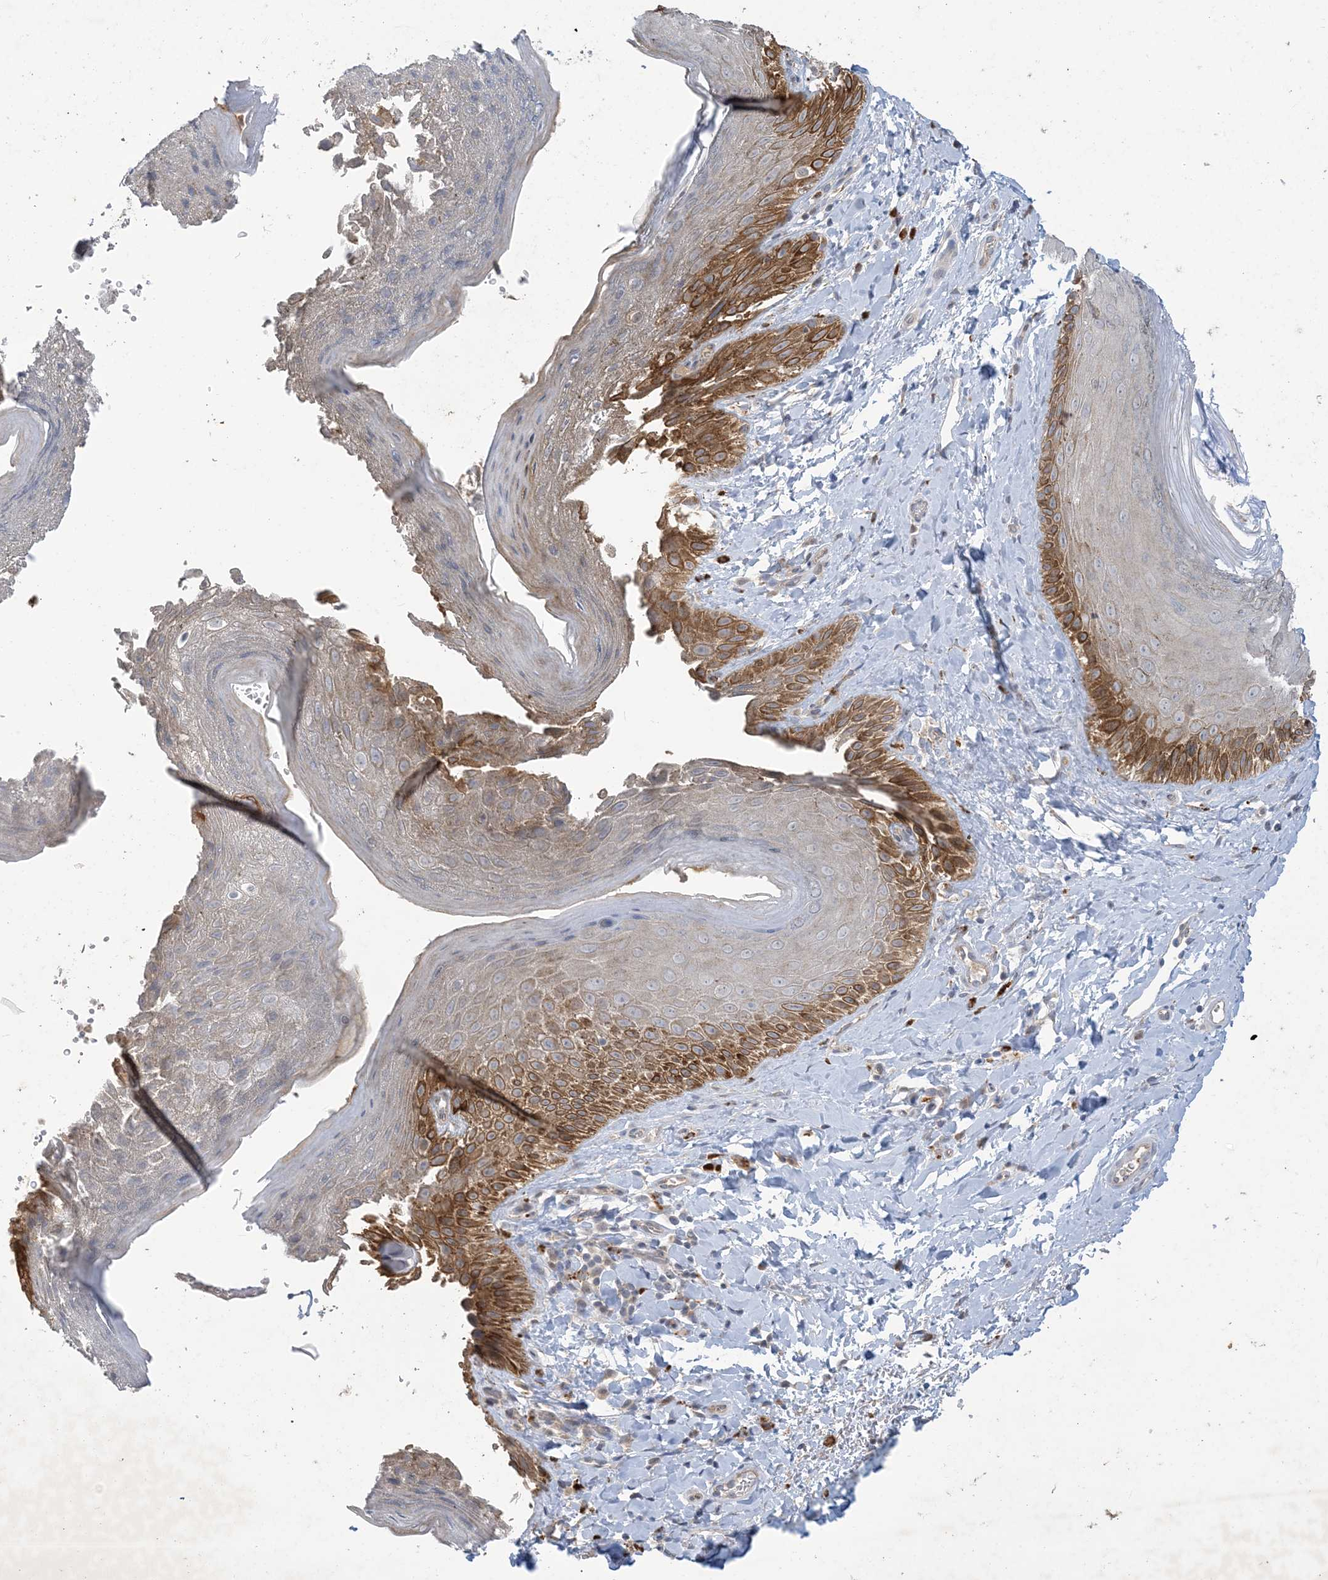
{"staining": {"intensity": "moderate", "quantity": ">75%", "location": "cytoplasmic/membranous"}, "tissue": "skin", "cell_type": "Epidermal cells", "image_type": "normal", "snomed": [{"axis": "morphology", "description": "Normal tissue, NOS"}, {"axis": "topography", "description": "Anal"}], "caption": "IHC micrograph of unremarkable skin: human skin stained using IHC displays medium levels of moderate protein expression localized specifically in the cytoplasmic/membranous of epidermal cells, appearing as a cytoplasmic/membranous brown color.", "gene": "MRPS18A", "patient": {"sex": "male", "age": 44}}